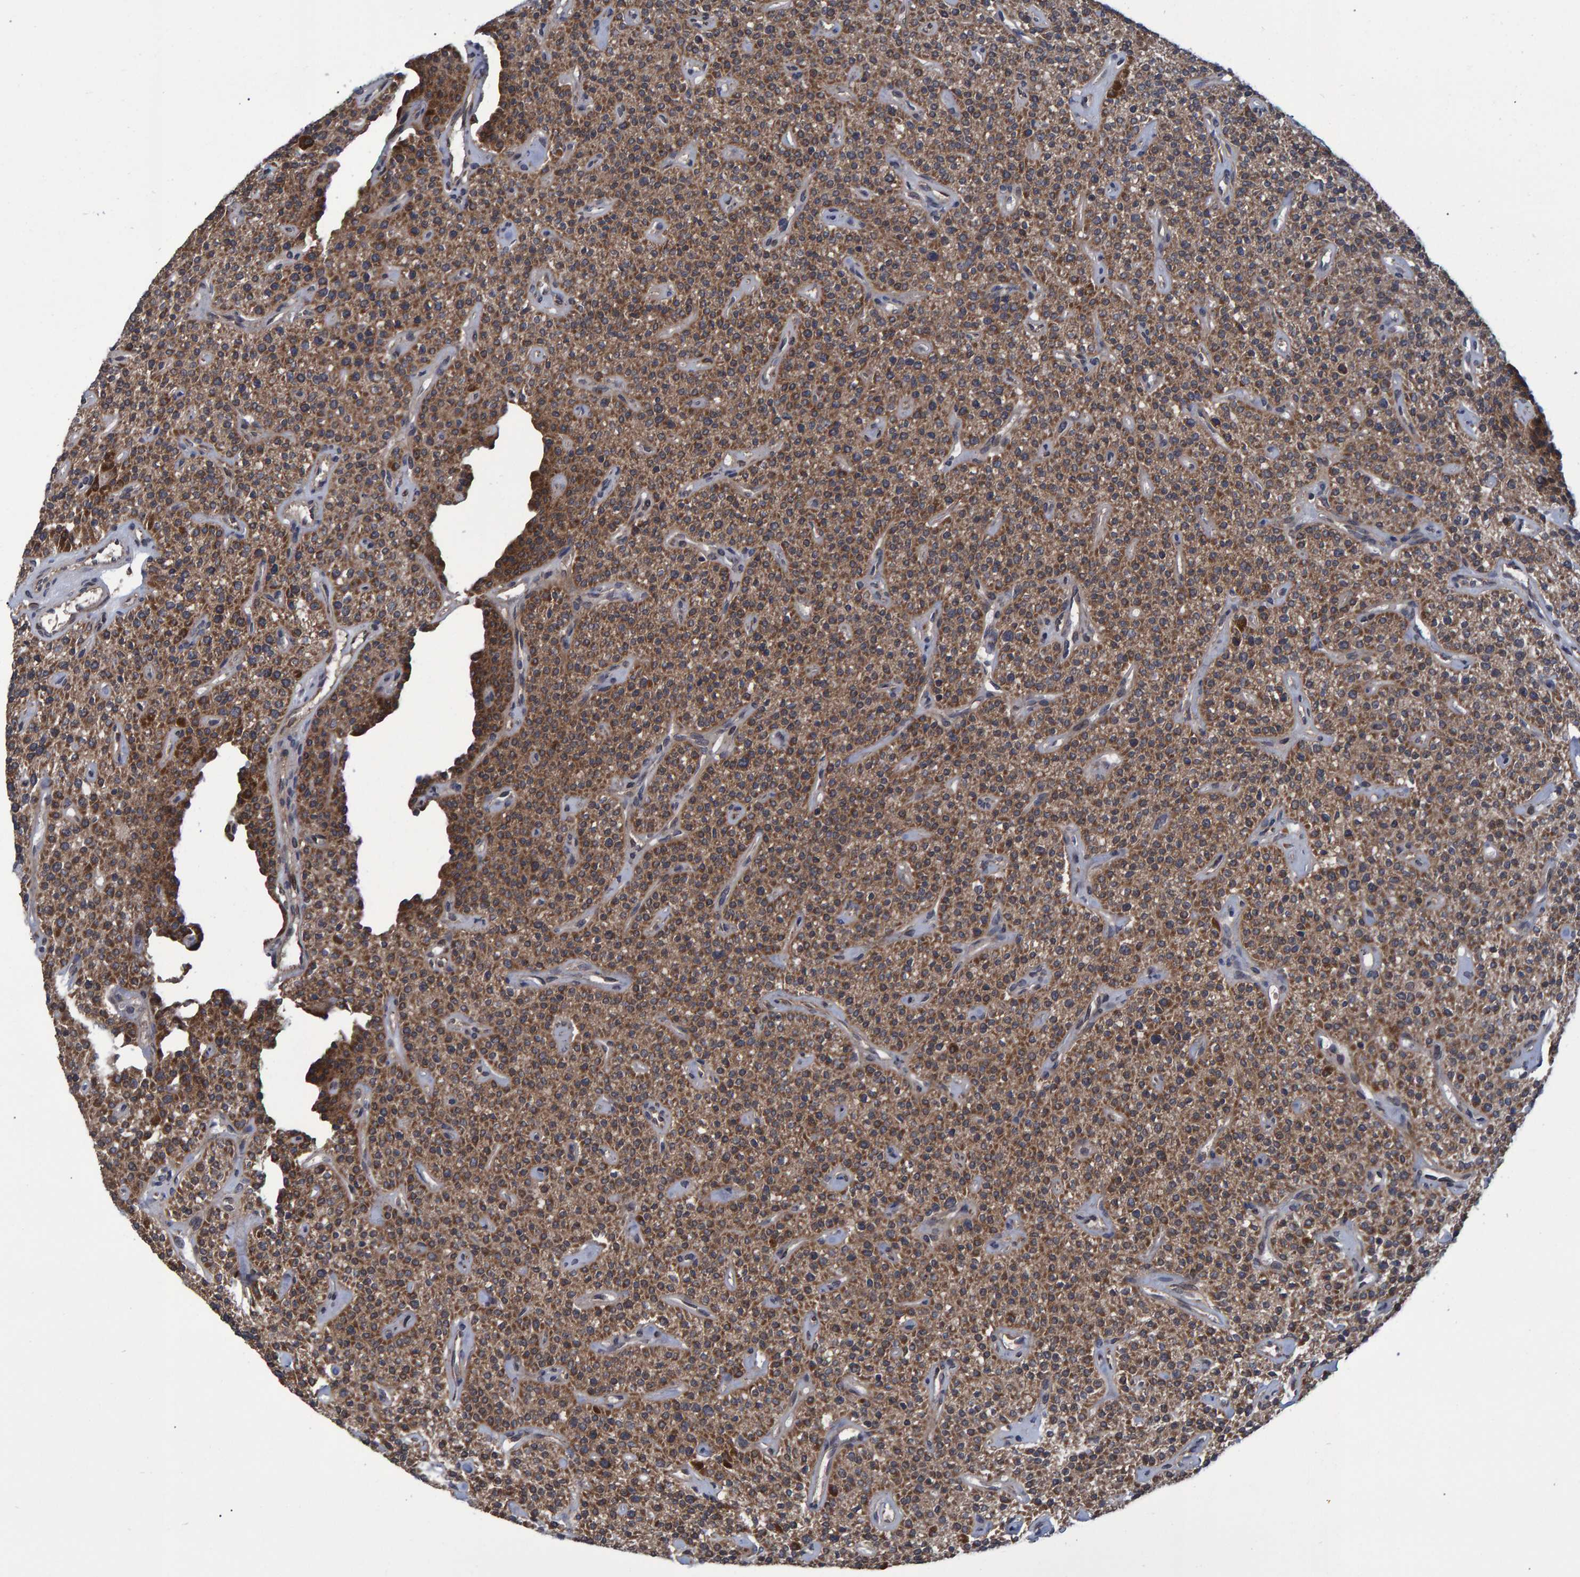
{"staining": {"intensity": "moderate", "quantity": ">75%", "location": "cytoplasmic/membranous"}, "tissue": "parathyroid gland", "cell_type": "Glandular cells", "image_type": "normal", "snomed": [{"axis": "morphology", "description": "Normal tissue, NOS"}, {"axis": "topography", "description": "Parathyroid gland"}], "caption": "Moderate cytoplasmic/membranous positivity is appreciated in about >75% of glandular cells in normal parathyroid gland.", "gene": "ATP6V1H", "patient": {"sex": "male", "age": 46}}